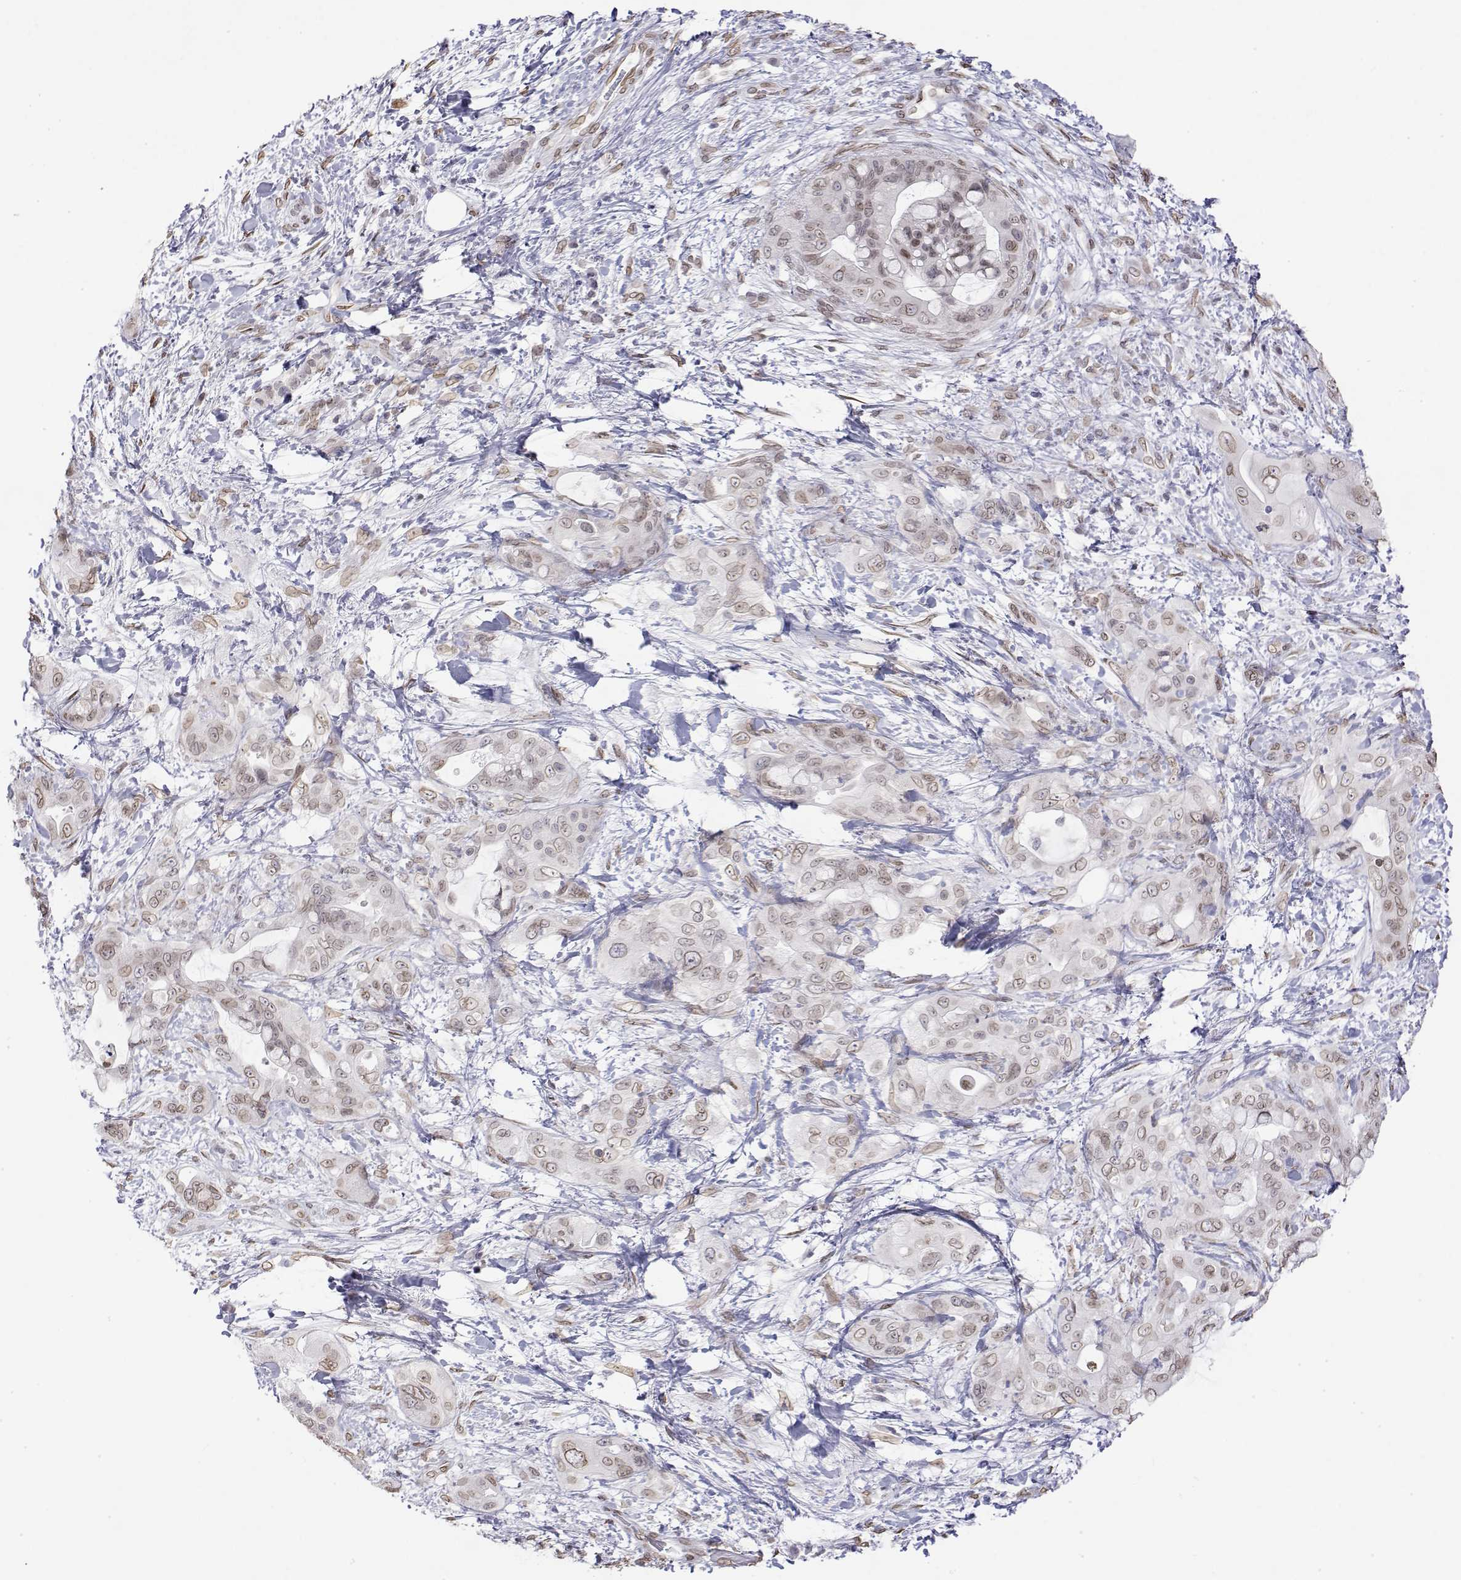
{"staining": {"intensity": "weak", "quantity": ">75%", "location": "nuclear"}, "tissue": "pancreatic cancer", "cell_type": "Tumor cells", "image_type": "cancer", "snomed": [{"axis": "morphology", "description": "Adenocarcinoma, NOS"}, {"axis": "topography", "description": "Pancreas"}], "caption": "Immunohistochemical staining of human pancreatic adenocarcinoma displays weak nuclear protein positivity in about >75% of tumor cells.", "gene": "ZNF532", "patient": {"sex": "male", "age": 71}}